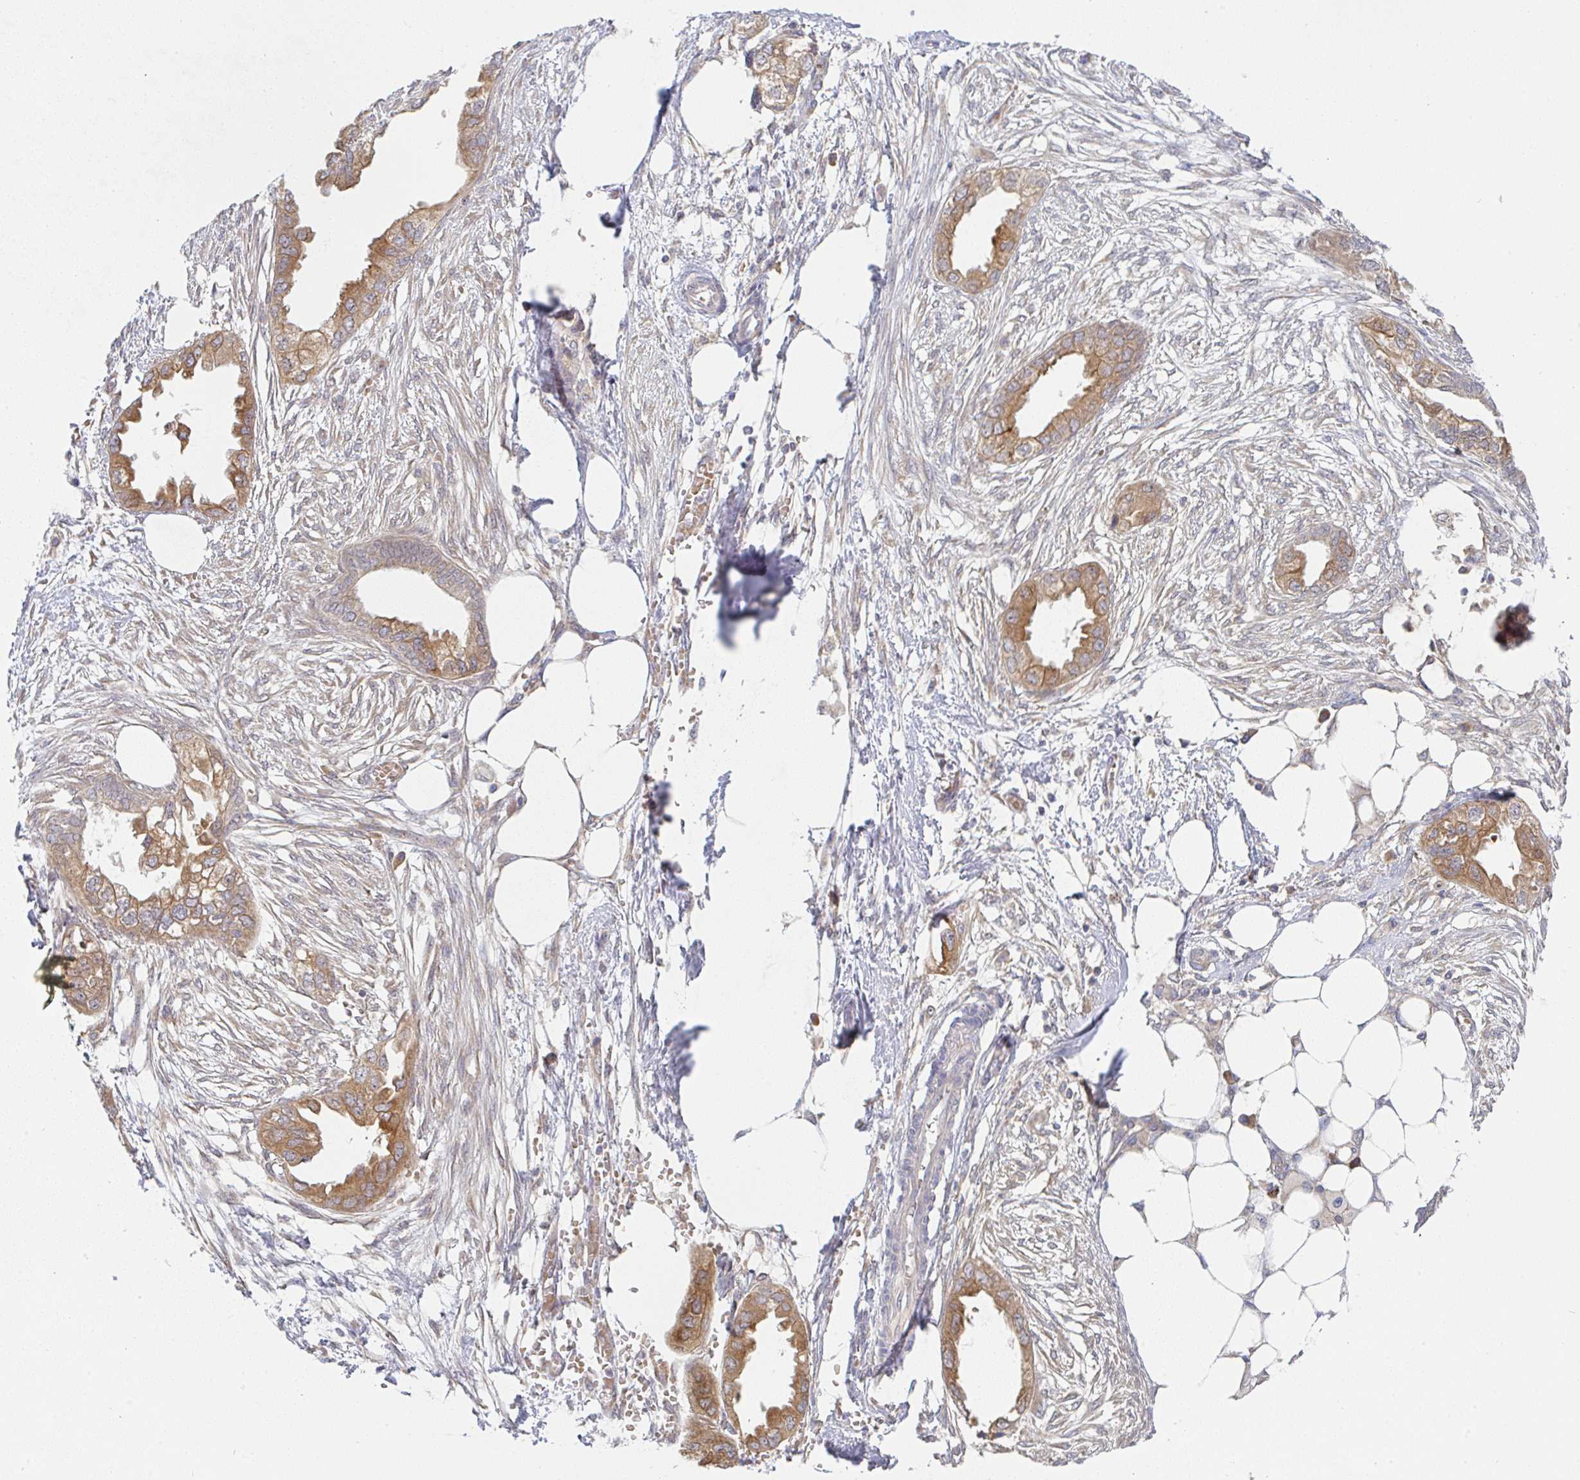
{"staining": {"intensity": "moderate", "quantity": ">75%", "location": "cytoplasmic/membranous"}, "tissue": "endometrial cancer", "cell_type": "Tumor cells", "image_type": "cancer", "snomed": [{"axis": "morphology", "description": "Adenocarcinoma, NOS"}, {"axis": "morphology", "description": "Adenocarcinoma, metastatic, NOS"}, {"axis": "topography", "description": "Adipose tissue"}, {"axis": "topography", "description": "Endometrium"}], "caption": "This is an image of immunohistochemistry (IHC) staining of endometrial cancer (metastatic adenocarcinoma), which shows moderate expression in the cytoplasmic/membranous of tumor cells.", "gene": "DERL2", "patient": {"sex": "female", "age": 67}}